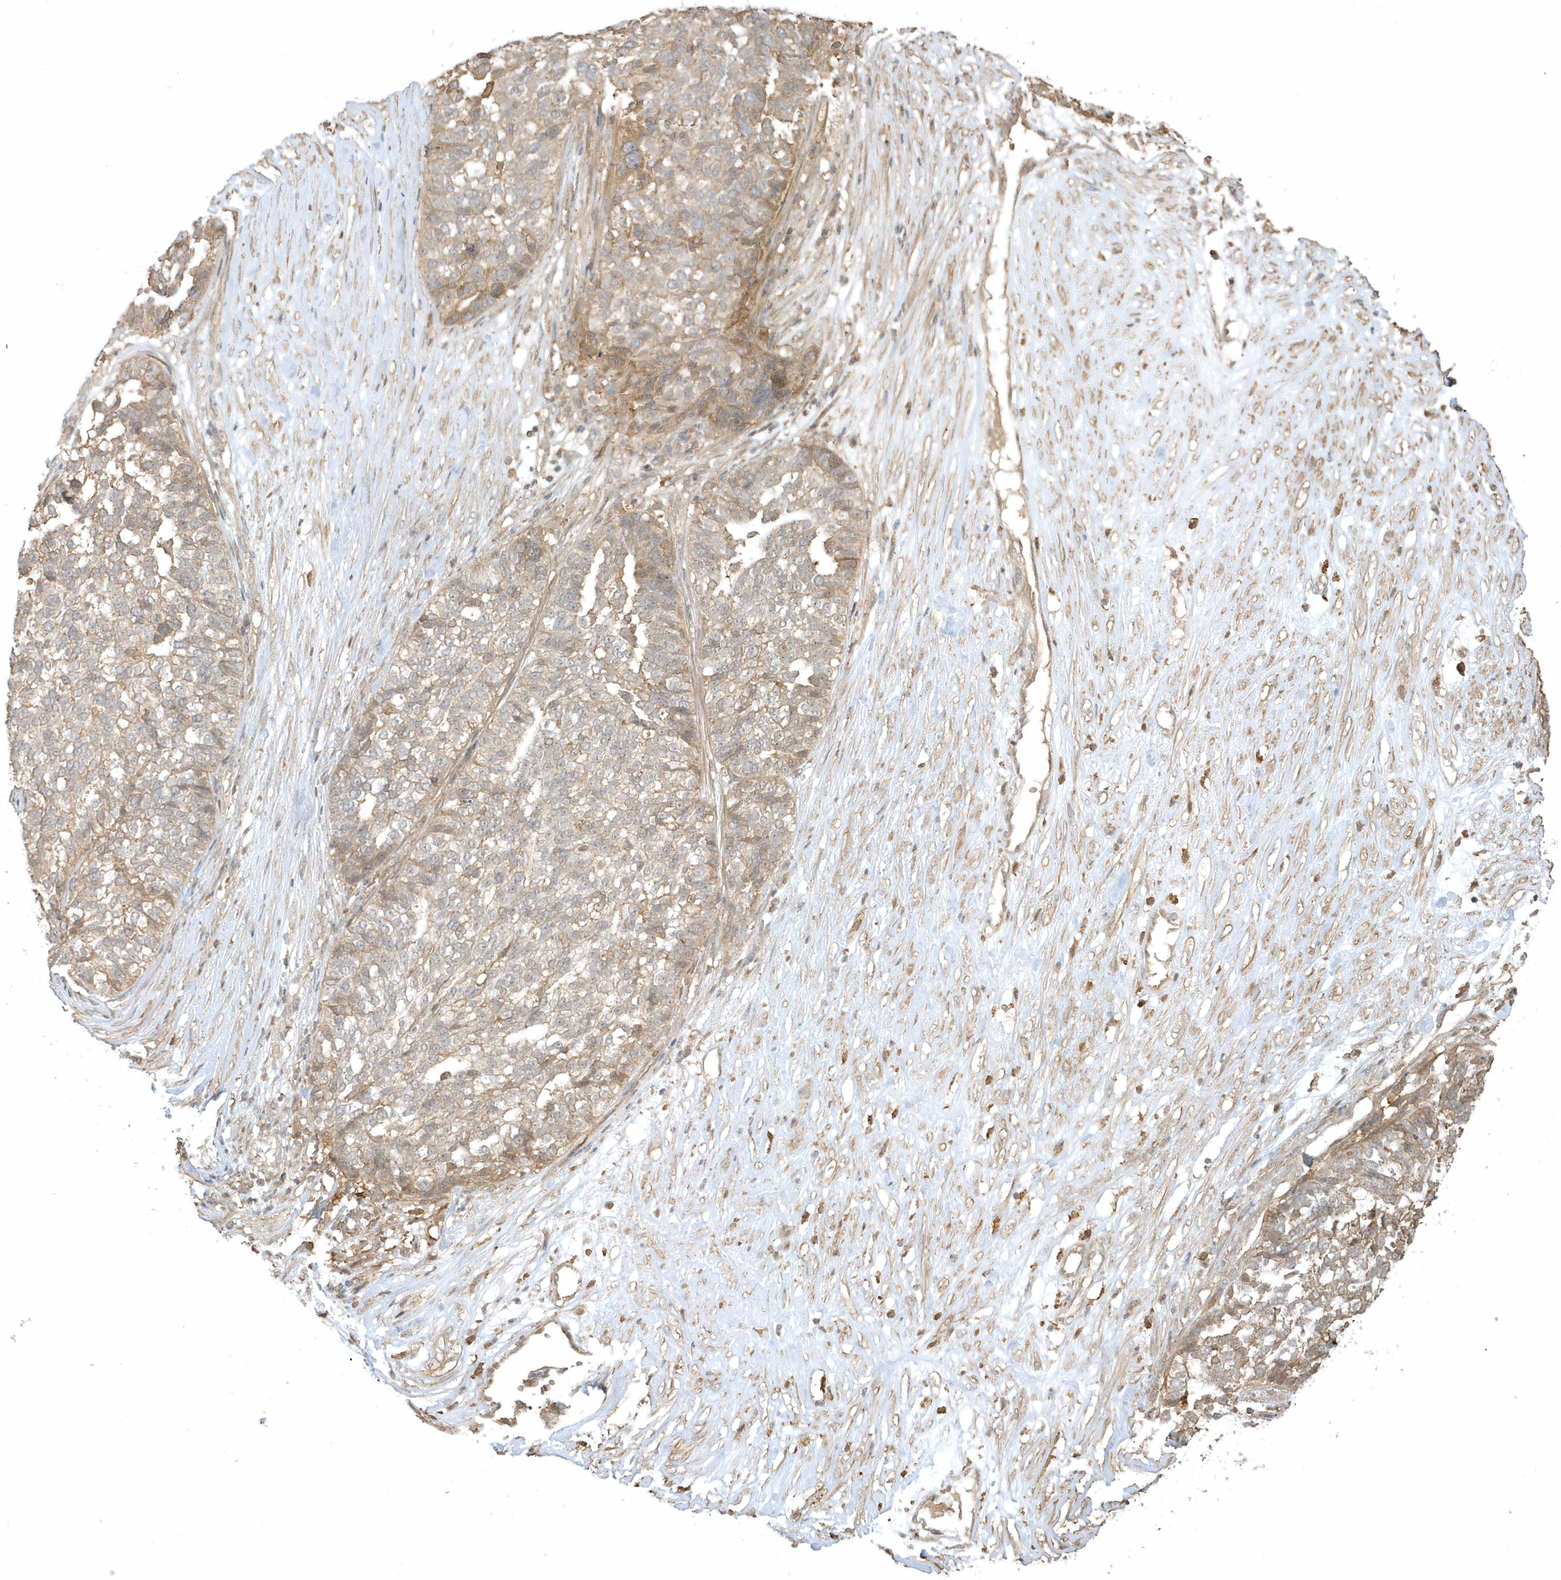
{"staining": {"intensity": "weak", "quantity": "25%-75%", "location": "cytoplasmic/membranous"}, "tissue": "ovarian cancer", "cell_type": "Tumor cells", "image_type": "cancer", "snomed": [{"axis": "morphology", "description": "Cystadenocarcinoma, serous, NOS"}, {"axis": "topography", "description": "Ovary"}], "caption": "Ovarian serous cystadenocarcinoma was stained to show a protein in brown. There is low levels of weak cytoplasmic/membranous expression in about 25%-75% of tumor cells. (Brightfield microscopy of DAB IHC at high magnification).", "gene": "ZBTB8A", "patient": {"sex": "female", "age": 59}}